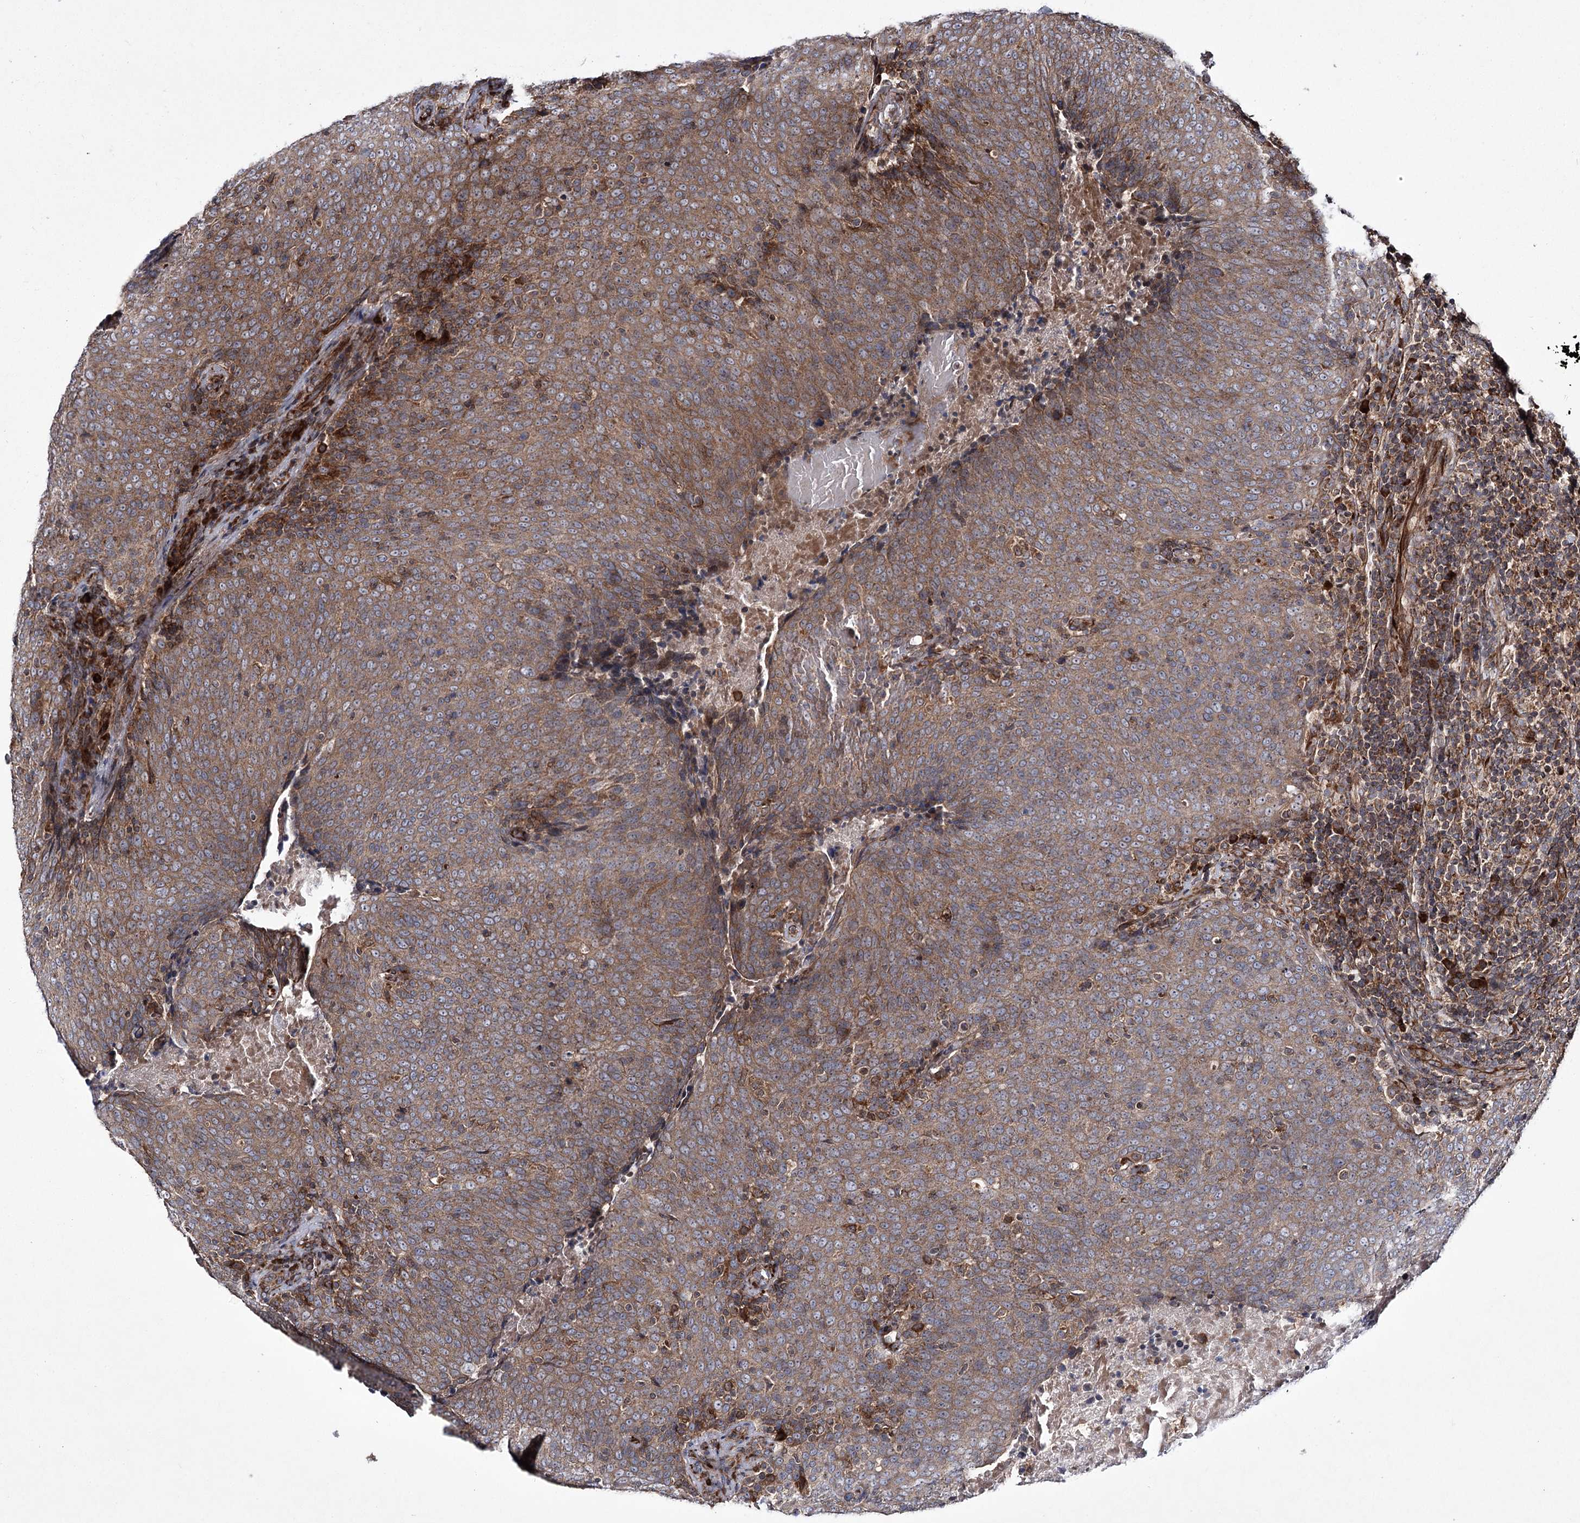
{"staining": {"intensity": "moderate", "quantity": ">75%", "location": "cytoplasmic/membranous"}, "tissue": "head and neck cancer", "cell_type": "Tumor cells", "image_type": "cancer", "snomed": [{"axis": "morphology", "description": "Squamous cell carcinoma, NOS"}, {"axis": "morphology", "description": "Squamous cell carcinoma, metastatic, NOS"}, {"axis": "topography", "description": "Lymph node"}, {"axis": "topography", "description": "Head-Neck"}], "caption": "High-magnification brightfield microscopy of head and neck squamous cell carcinoma stained with DAB (brown) and counterstained with hematoxylin (blue). tumor cells exhibit moderate cytoplasmic/membranous expression is seen in approximately>75% of cells.", "gene": "HECTD2", "patient": {"sex": "male", "age": 62}}